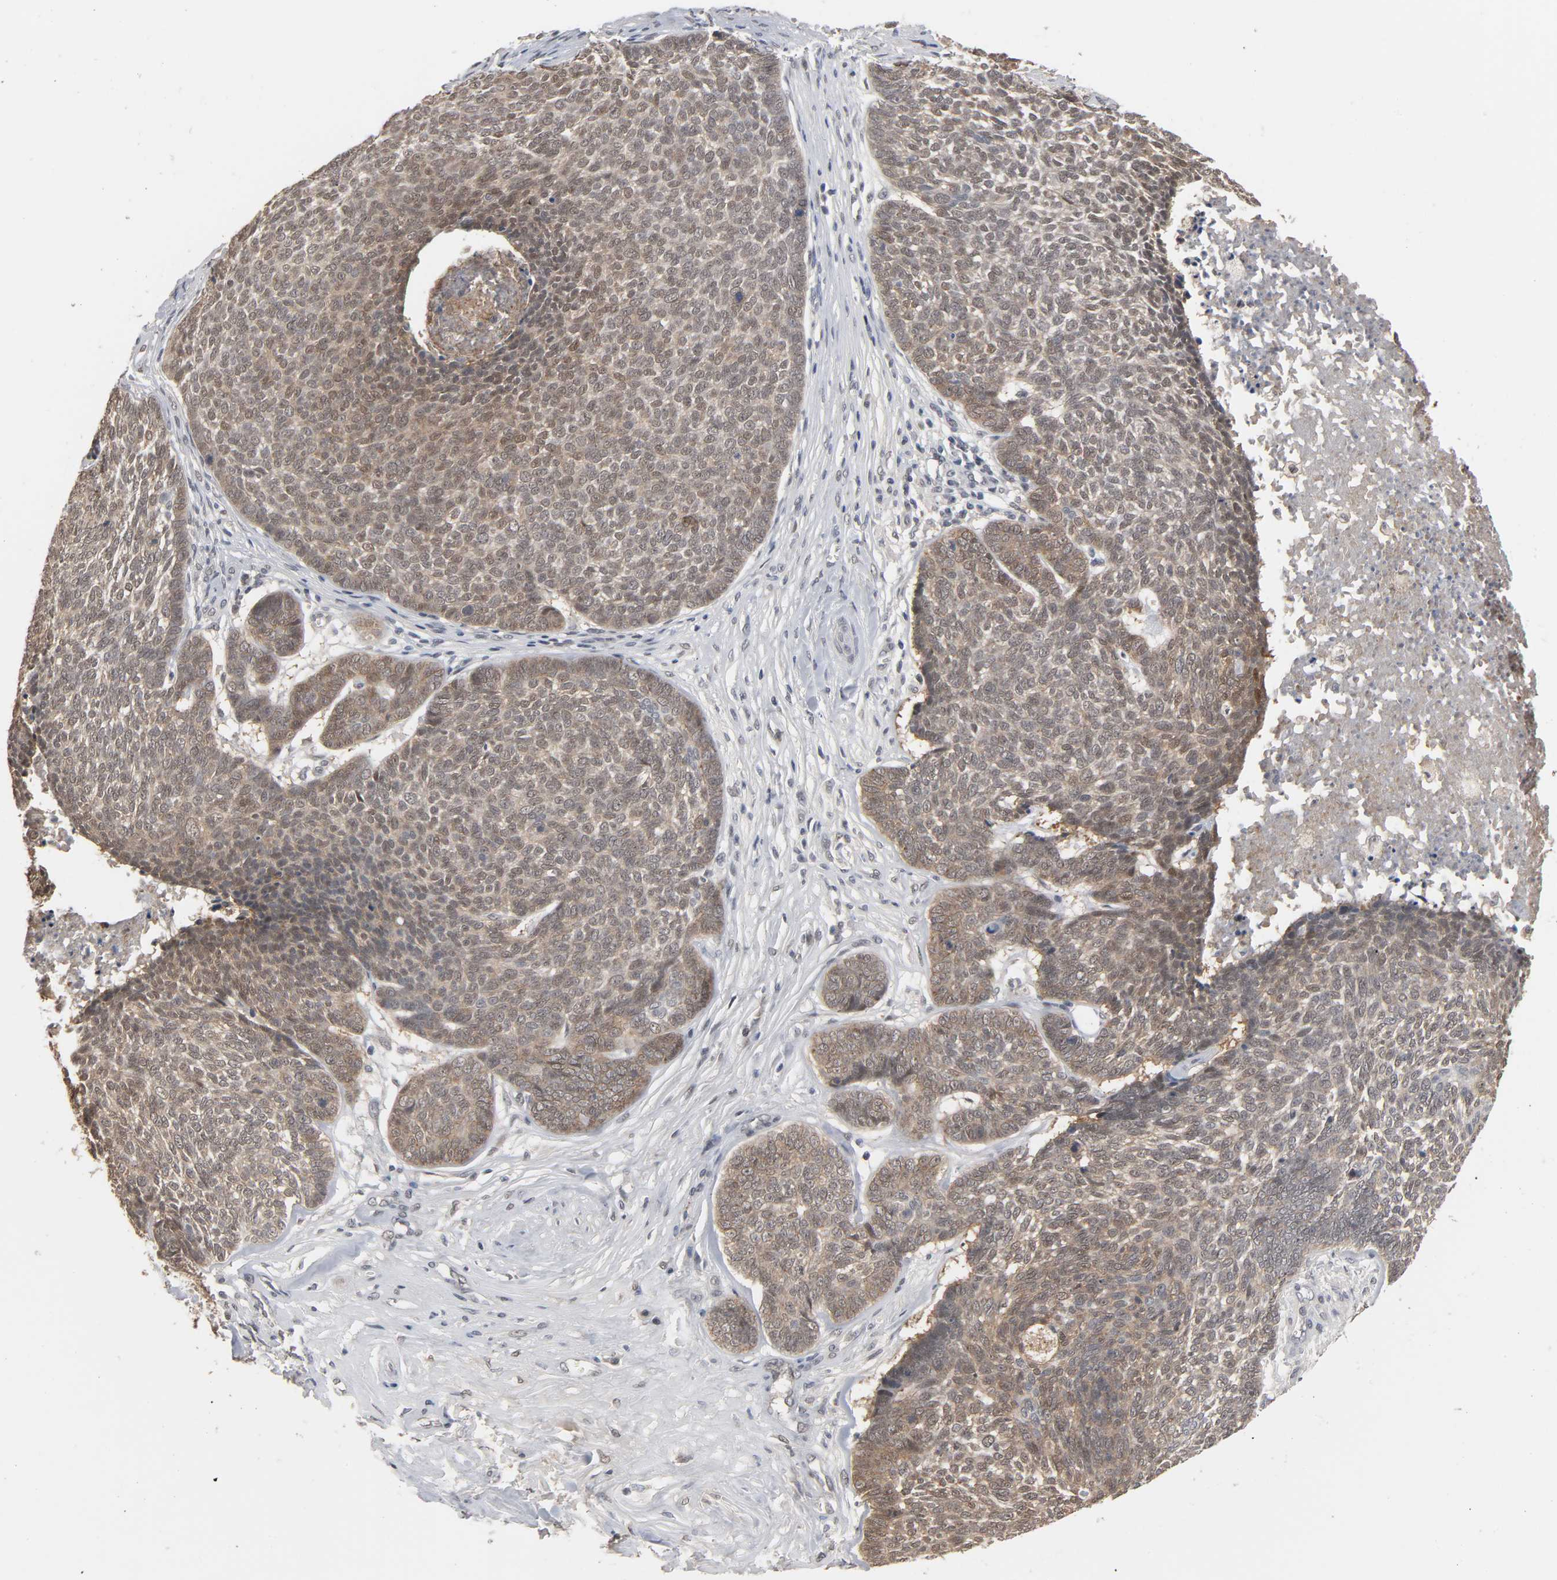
{"staining": {"intensity": "moderate", "quantity": ">75%", "location": "cytoplasmic/membranous,nuclear"}, "tissue": "skin cancer", "cell_type": "Tumor cells", "image_type": "cancer", "snomed": [{"axis": "morphology", "description": "Basal cell carcinoma"}, {"axis": "topography", "description": "Skin"}], "caption": "A high-resolution photomicrograph shows IHC staining of skin cancer (basal cell carcinoma), which reveals moderate cytoplasmic/membranous and nuclear staining in about >75% of tumor cells.", "gene": "HTR1E", "patient": {"sex": "male", "age": 84}}